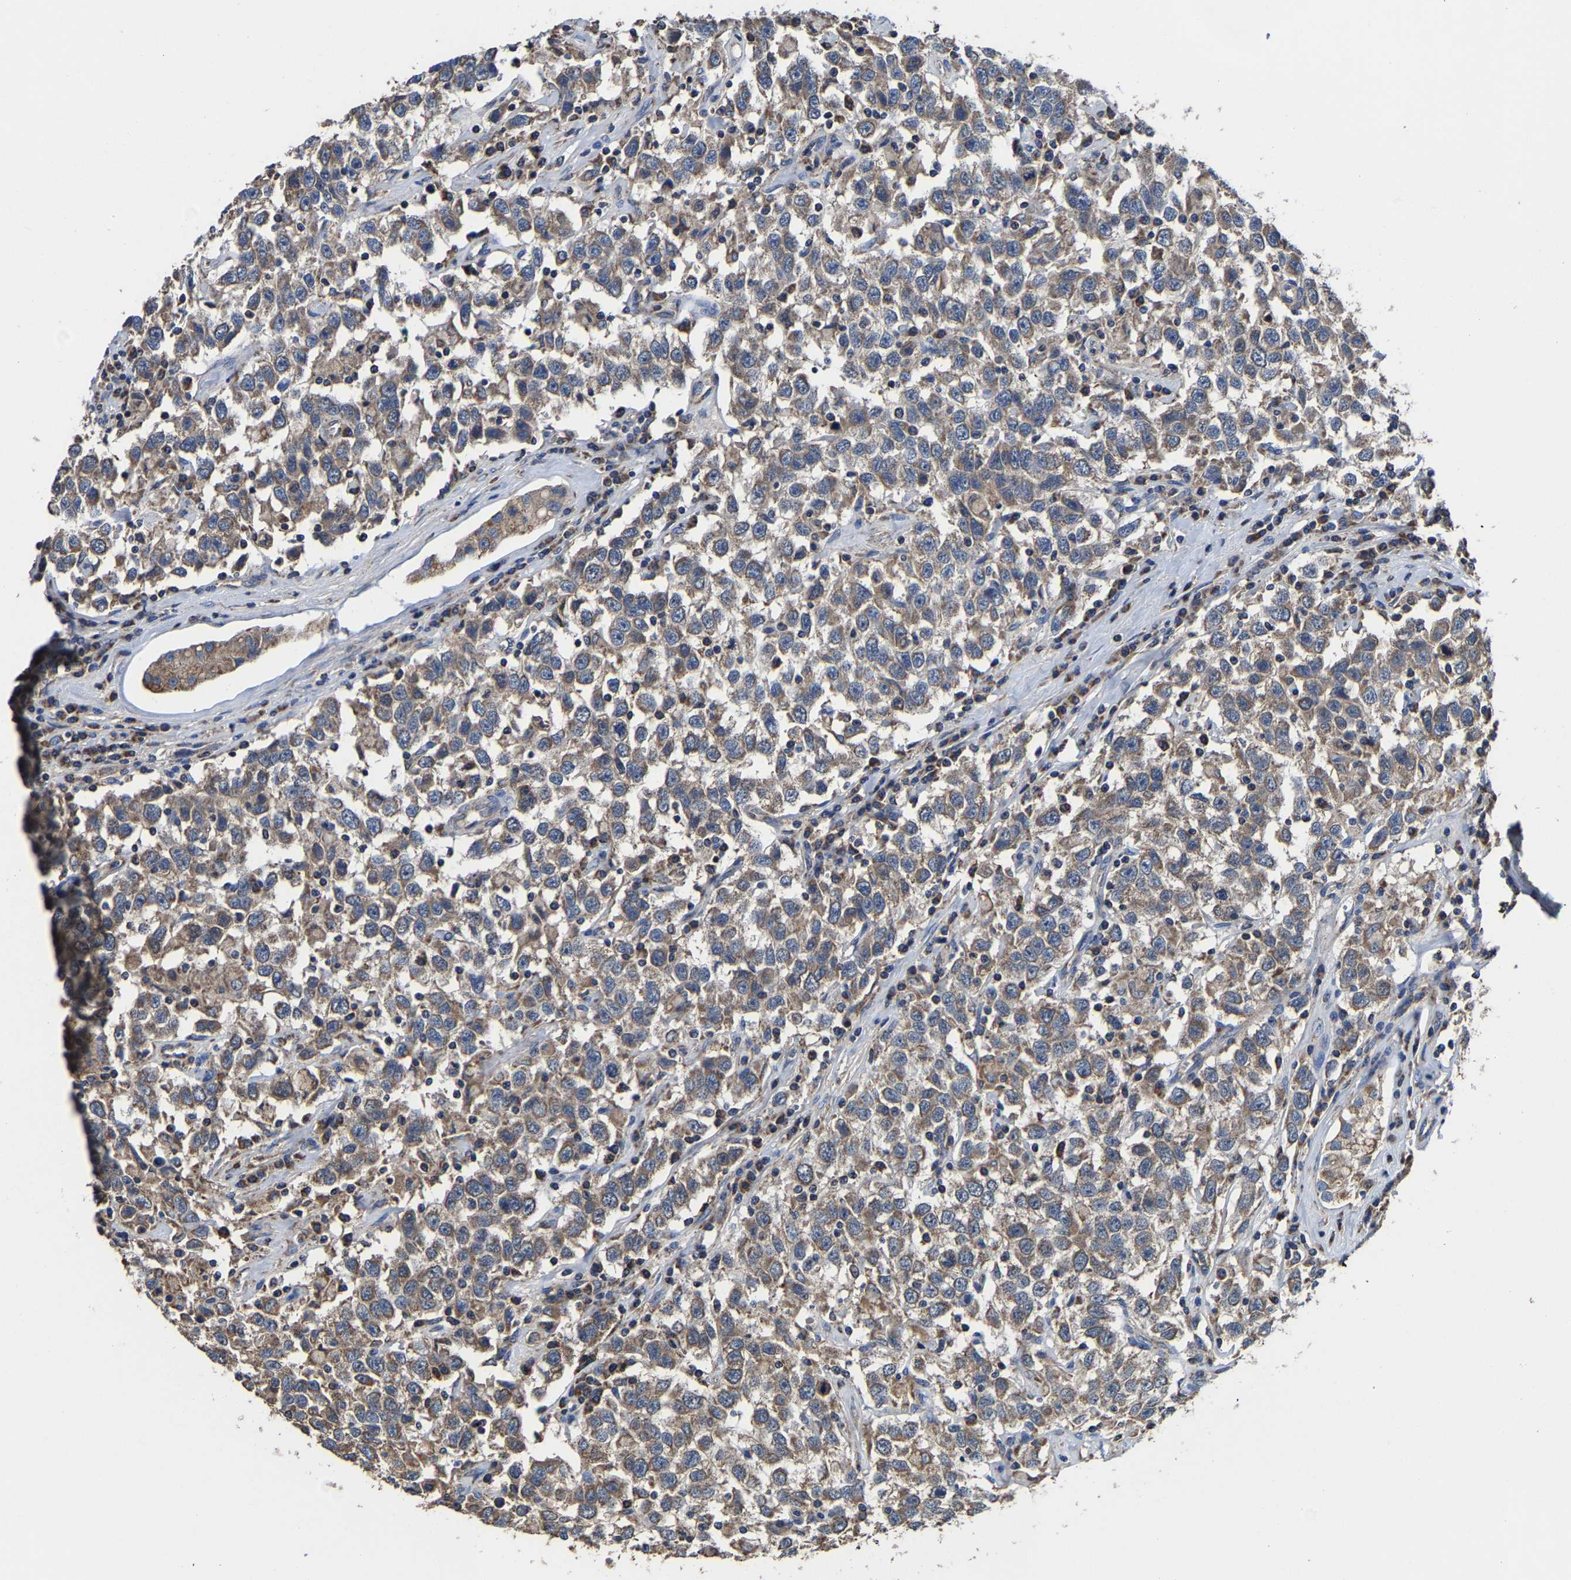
{"staining": {"intensity": "moderate", "quantity": ">75%", "location": "cytoplasmic/membranous"}, "tissue": "testis cancer", "cell_type": "Tumor cells", "image_type": "cancer", "snomed": [{"axis": "morphology", "description": "Seminoma, NOS"}, {"axis": "topography", "description": "Testis"}], "caption": "Brown immunohistochemical staining in seminoma (testis) displays moderate cytoplasmic/membranous positivity in about >75% of tumor cells.", "gene": "ZCCHC7", "patient": {"sex": "male", "age": 41}}